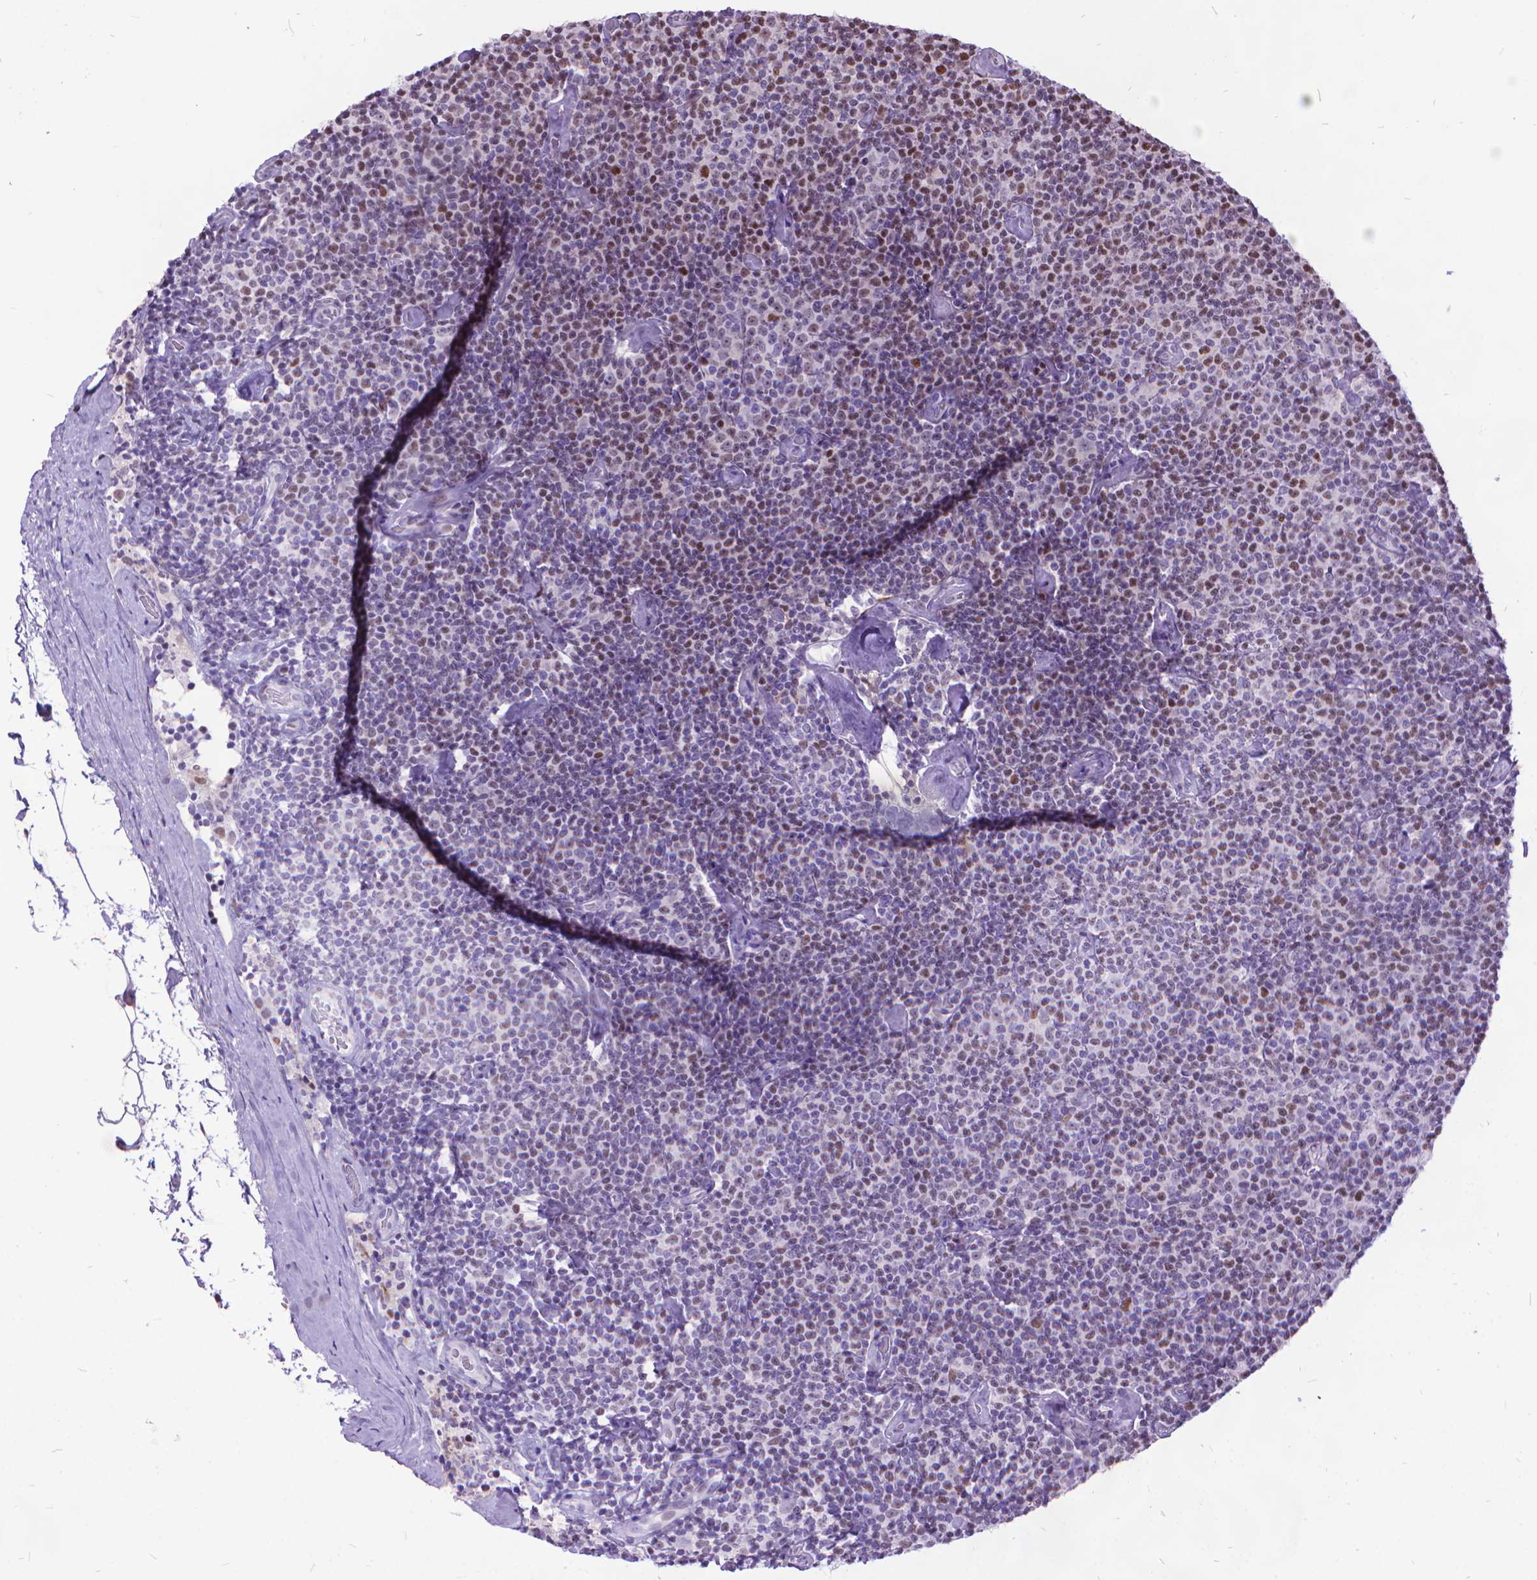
{"staining": {"intensity": "moderate", "quantity": "<25%", "location": "nuclear"}, "tissue": "lymphoma", "cell_type": "Tumor cells", "image_type": "cancer", "snomed": [{"axis": "morphology", "description": "Malignant lymphoma, non-Hodgkin's type, Low grade"}, {"axis": "topography", "description": "Lymph node"}], "caption": "Lymphoma stained with a brown dye exhibits moderate nuclear positive positivity in about <25% of tumor cells.", "gene": "POLE4", "patient": {"sex": "male", "age": 81}}